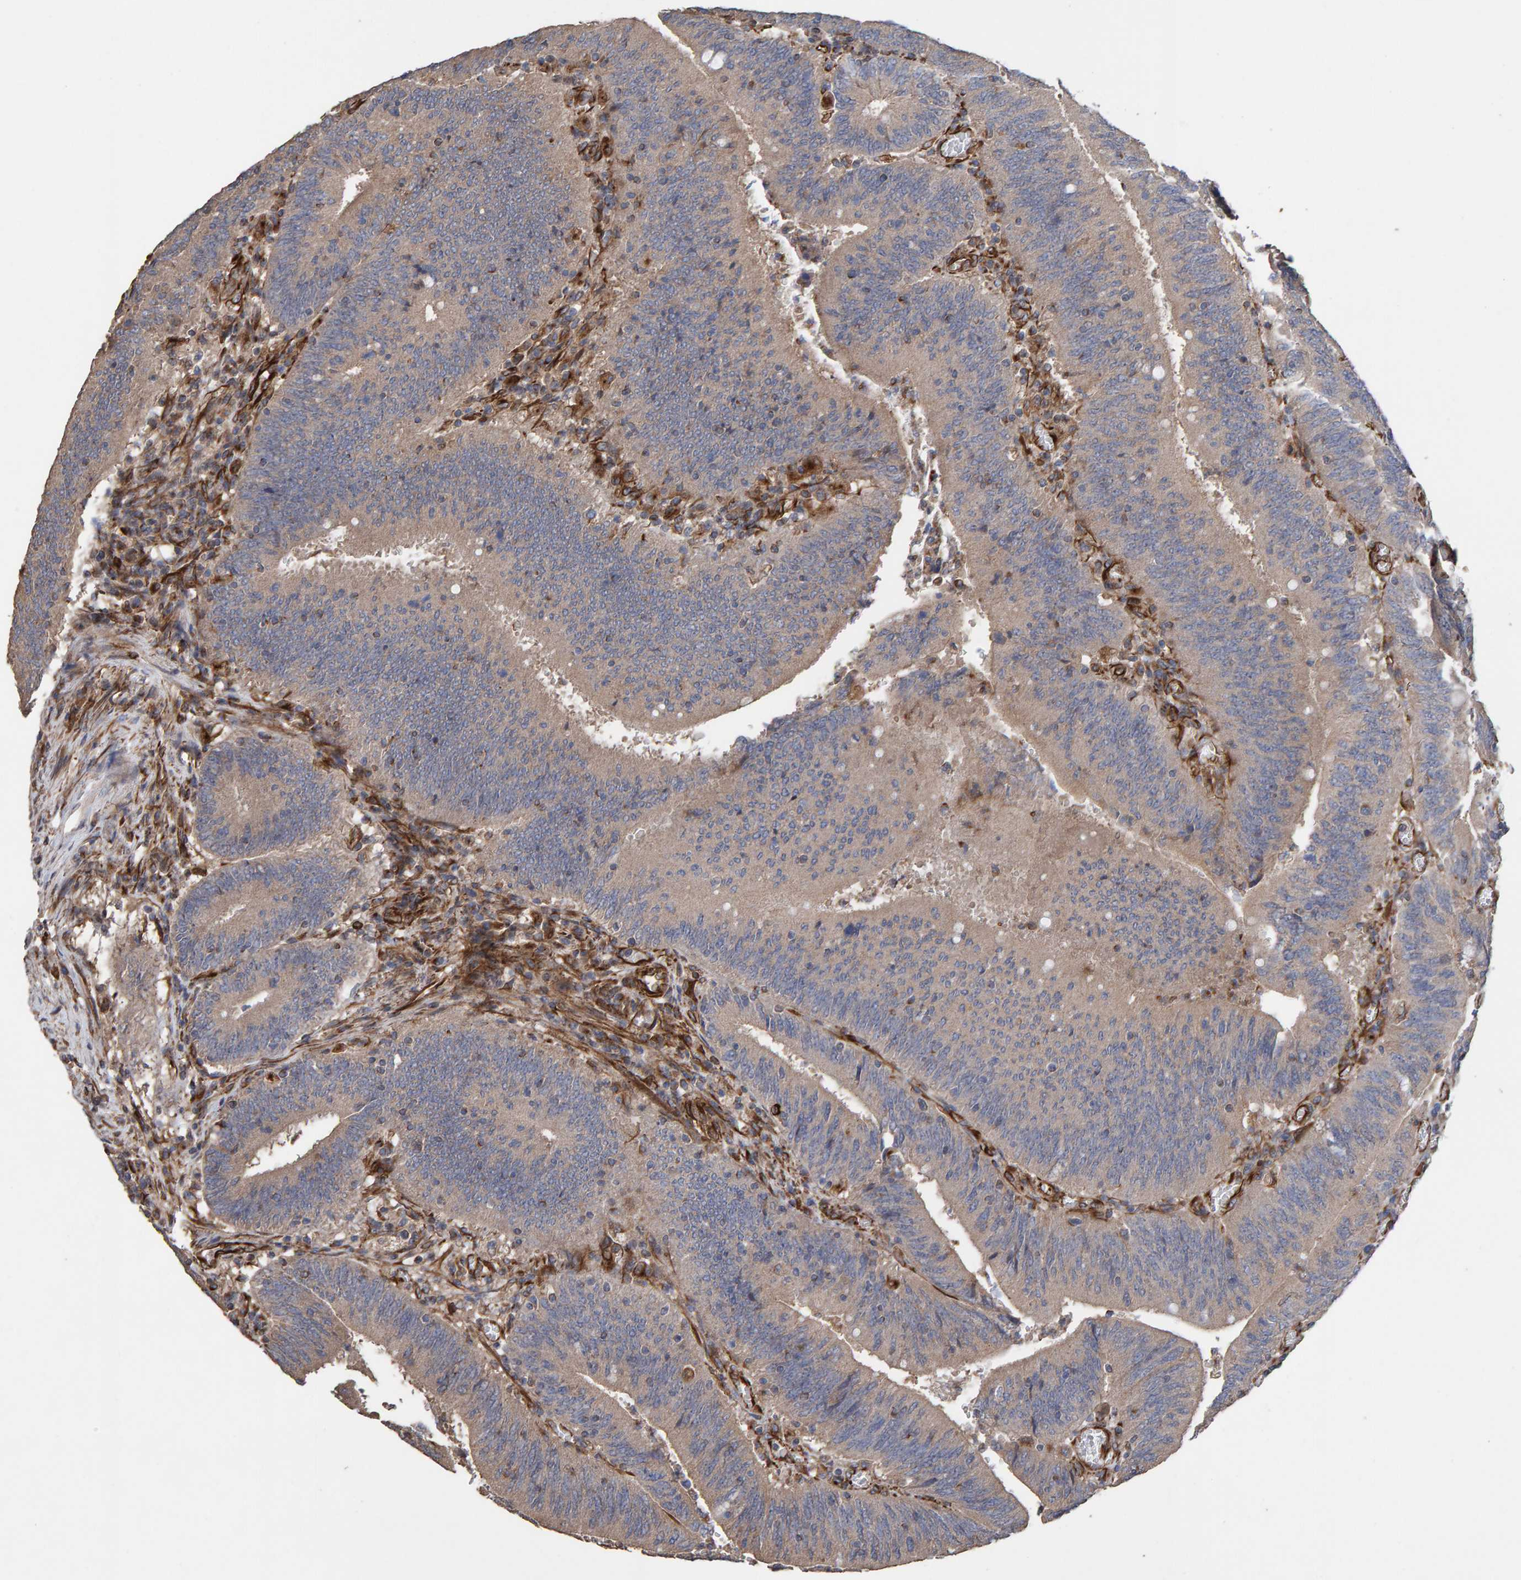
{"staining": {"intensity": "weak", "quantity": ">75%", "location": "cytoplasmic/membranous"}, "tissue": "colorectal cancer", "cell_type": "Tumor cells", "image_type": "cancer", "snomed": [{"axis": "morphology", "description": "Normal tissue, NOS"}, {"axis": "morphology", "description": "Adenocarcinoma, NOS"}, {"axis": "topography", "description": "Rectum"}], "caption": "The histopathology image displays immunohistochemical staining of colorectal cancer (adenocarcinoma). There is weak cytoplasmic/membranous expression is appreciated in approximately >75% of tumor cells.", "gene": "ZNF347", "patient": {"sex": "female", "age": 66}}